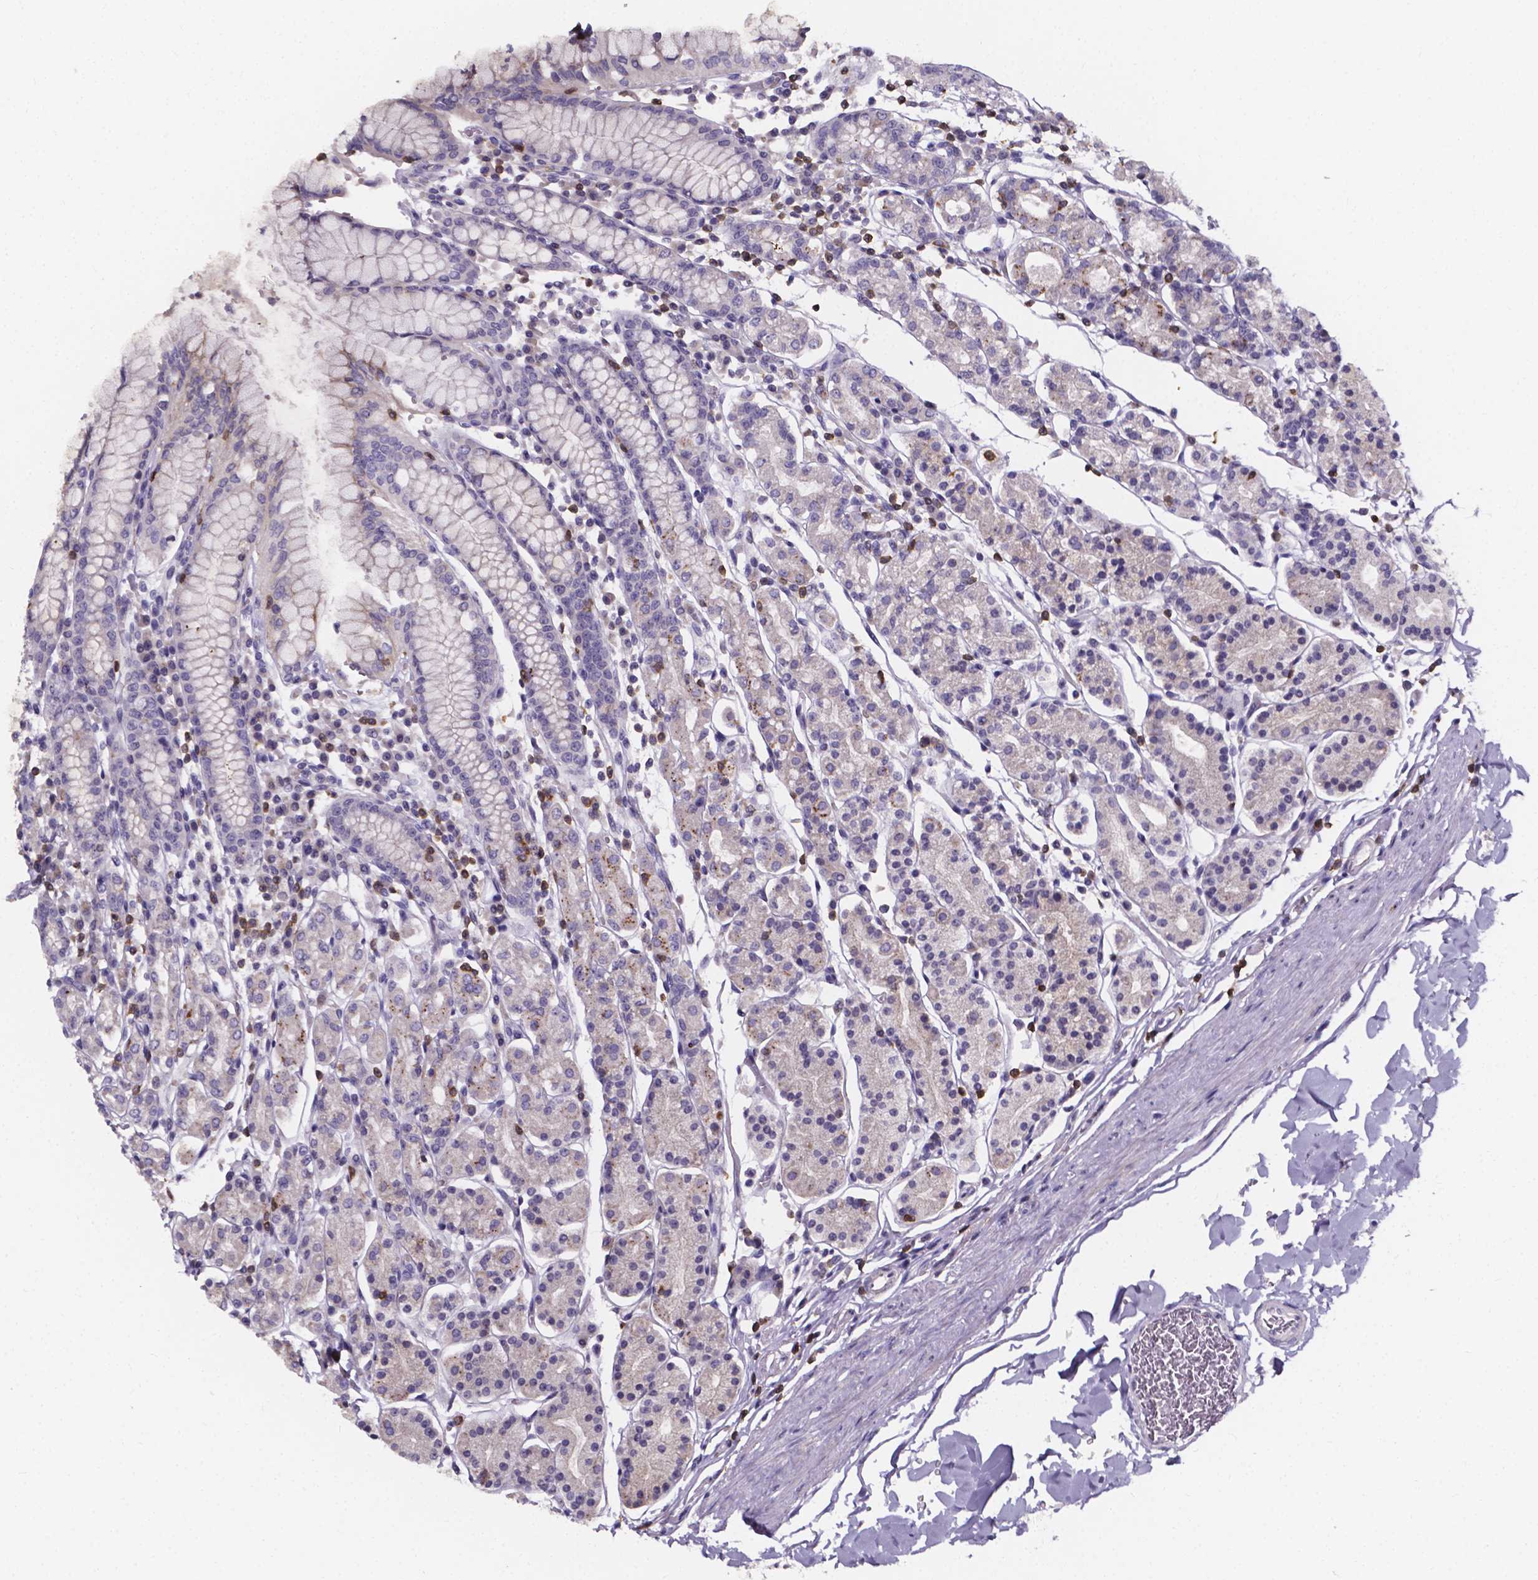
{"staining": {"intensity": "moderate", "quantity": "<25%", "location": "cytoplasmic/membranous"}, "tissue": "stomach", "cell_type": "Glandular cells", "image_type": "normal", "snomed": [{"axis": "morphology", "description": "Normal tissue, NOS"}, {"axis": "topography", "description": "Stomach, upper"}, {"axis": "topography", "description": "Stomach"}], "caption": "Immunohistochemical staining of normal human stomach displays moderate cytoplasmic/membranous protein staining in about <25% of glandular cells. Ihc stains the protein of interest in brown and the nuclei are stained blue.", "gene": "THEMIS", "patient": {"sex": "male", "age": 62}}